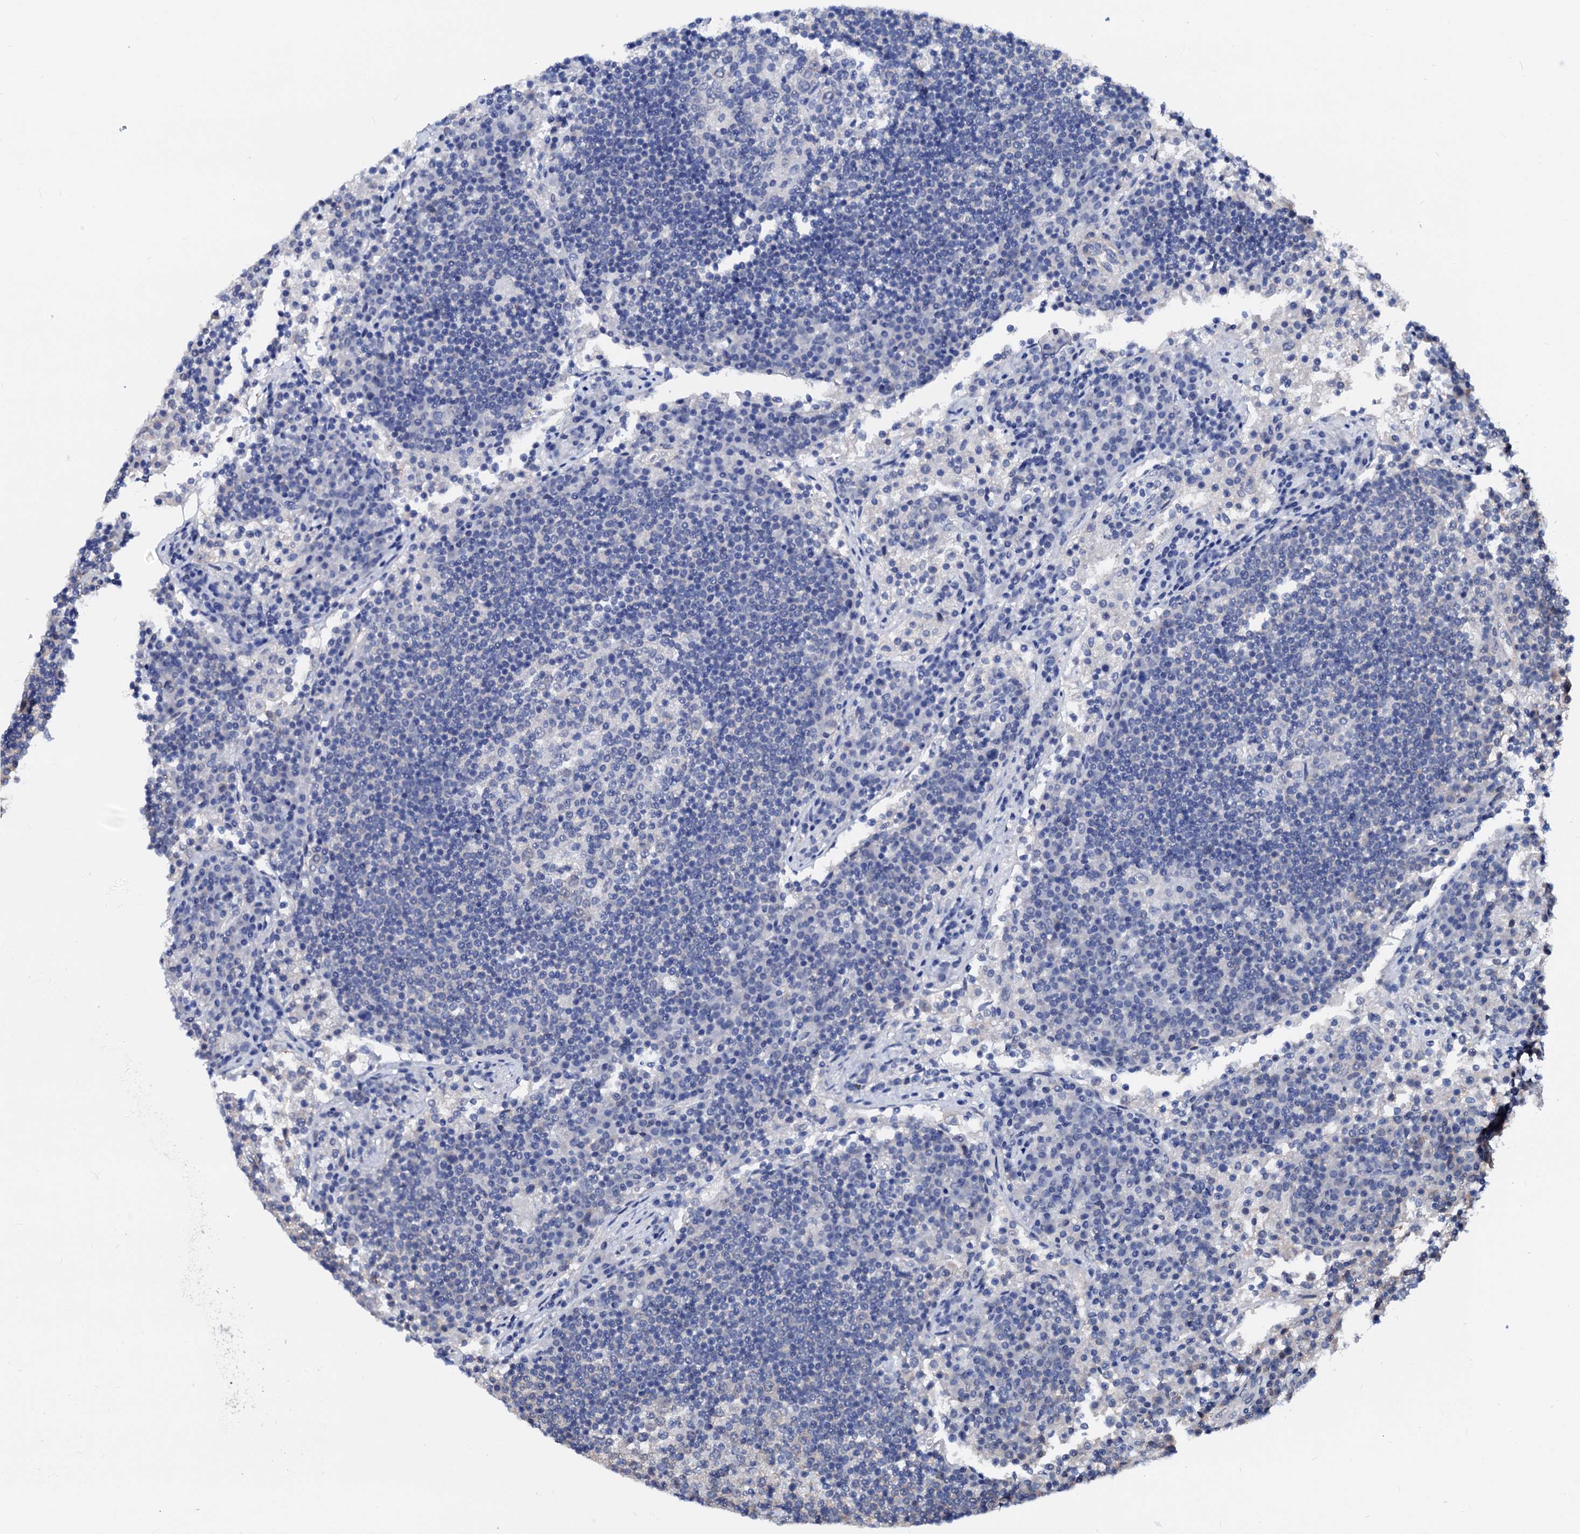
{"staining": {"intensity": "negative", "quantity": "none", "location": "none"}, "tissue": "lymph node", "cell_type": "Germinal center cells", "image_type": "normal", "snomed": [{"axis": "morphology", "description": "Normal tissue, NOS"}, {"axis": "topography", "description": "Lymph node"}], "caption": "Germinal center cells show no significant positivity in unremarkable lymph node. (Immunohistochemistry (ihc), brightfield microscopy, high magnification).", "gene": "CSN2", "patient": {"sex": "female", "age": 53}}